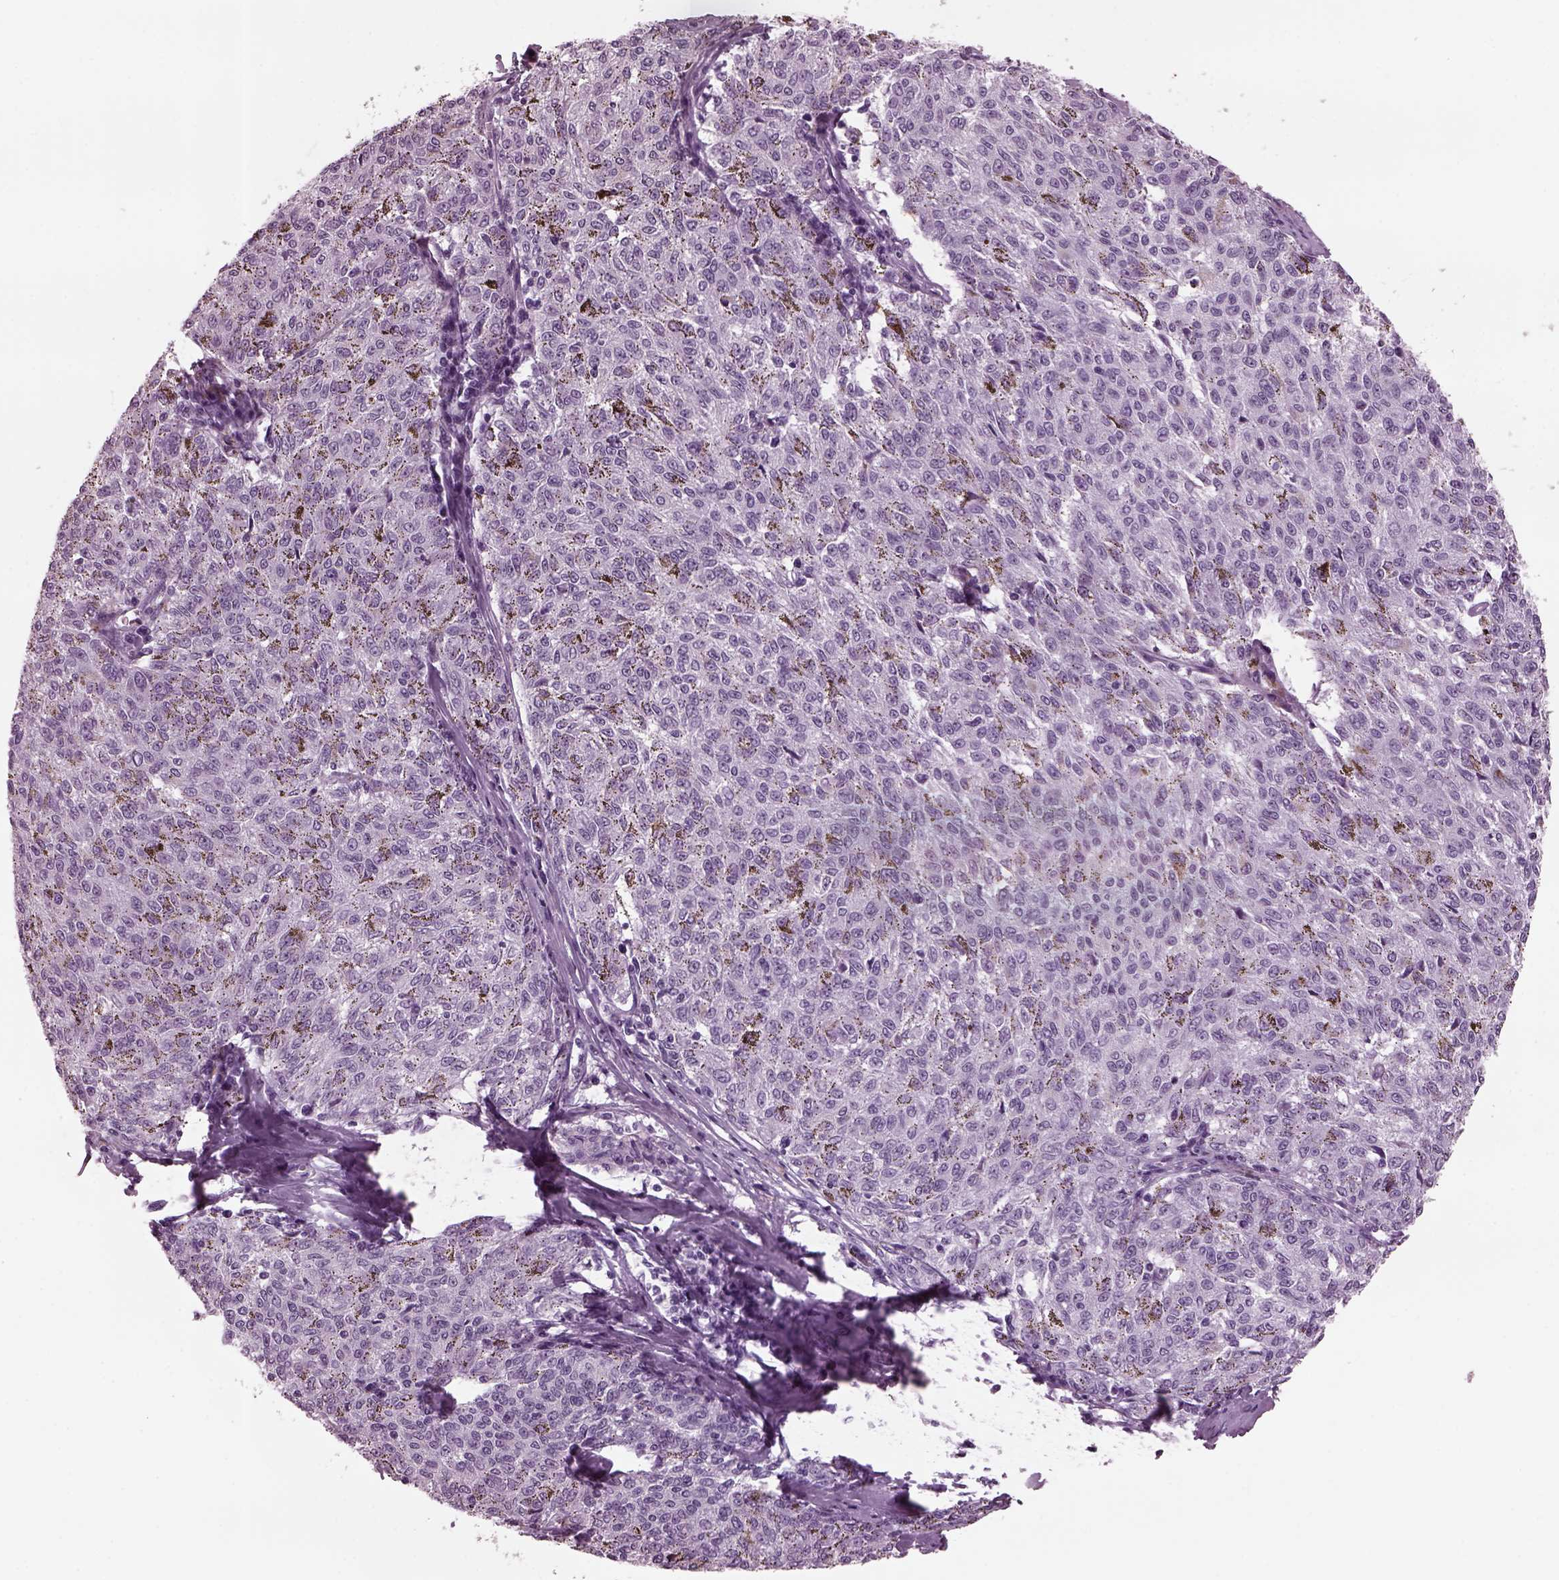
{"staining": {"intensity": "negative", "quantity": "none", "location": "none"}, "tissue": "melanoma", "cell_type": "Tumor cells", "image_type": "cancer", "snomed": [{"axis": "morphology", "description": "Malignant melanoma, NOS"}, {"axis": "topography", "description": "Skin"}], "caption": "DAB (3,3'-diaminobenzidine) immunohistochemical staining of human malignant melanoma shows no significant positivity in tumor cells.", "gene": "TPPP2", "patient": {"sex": "female", "age": 72}}